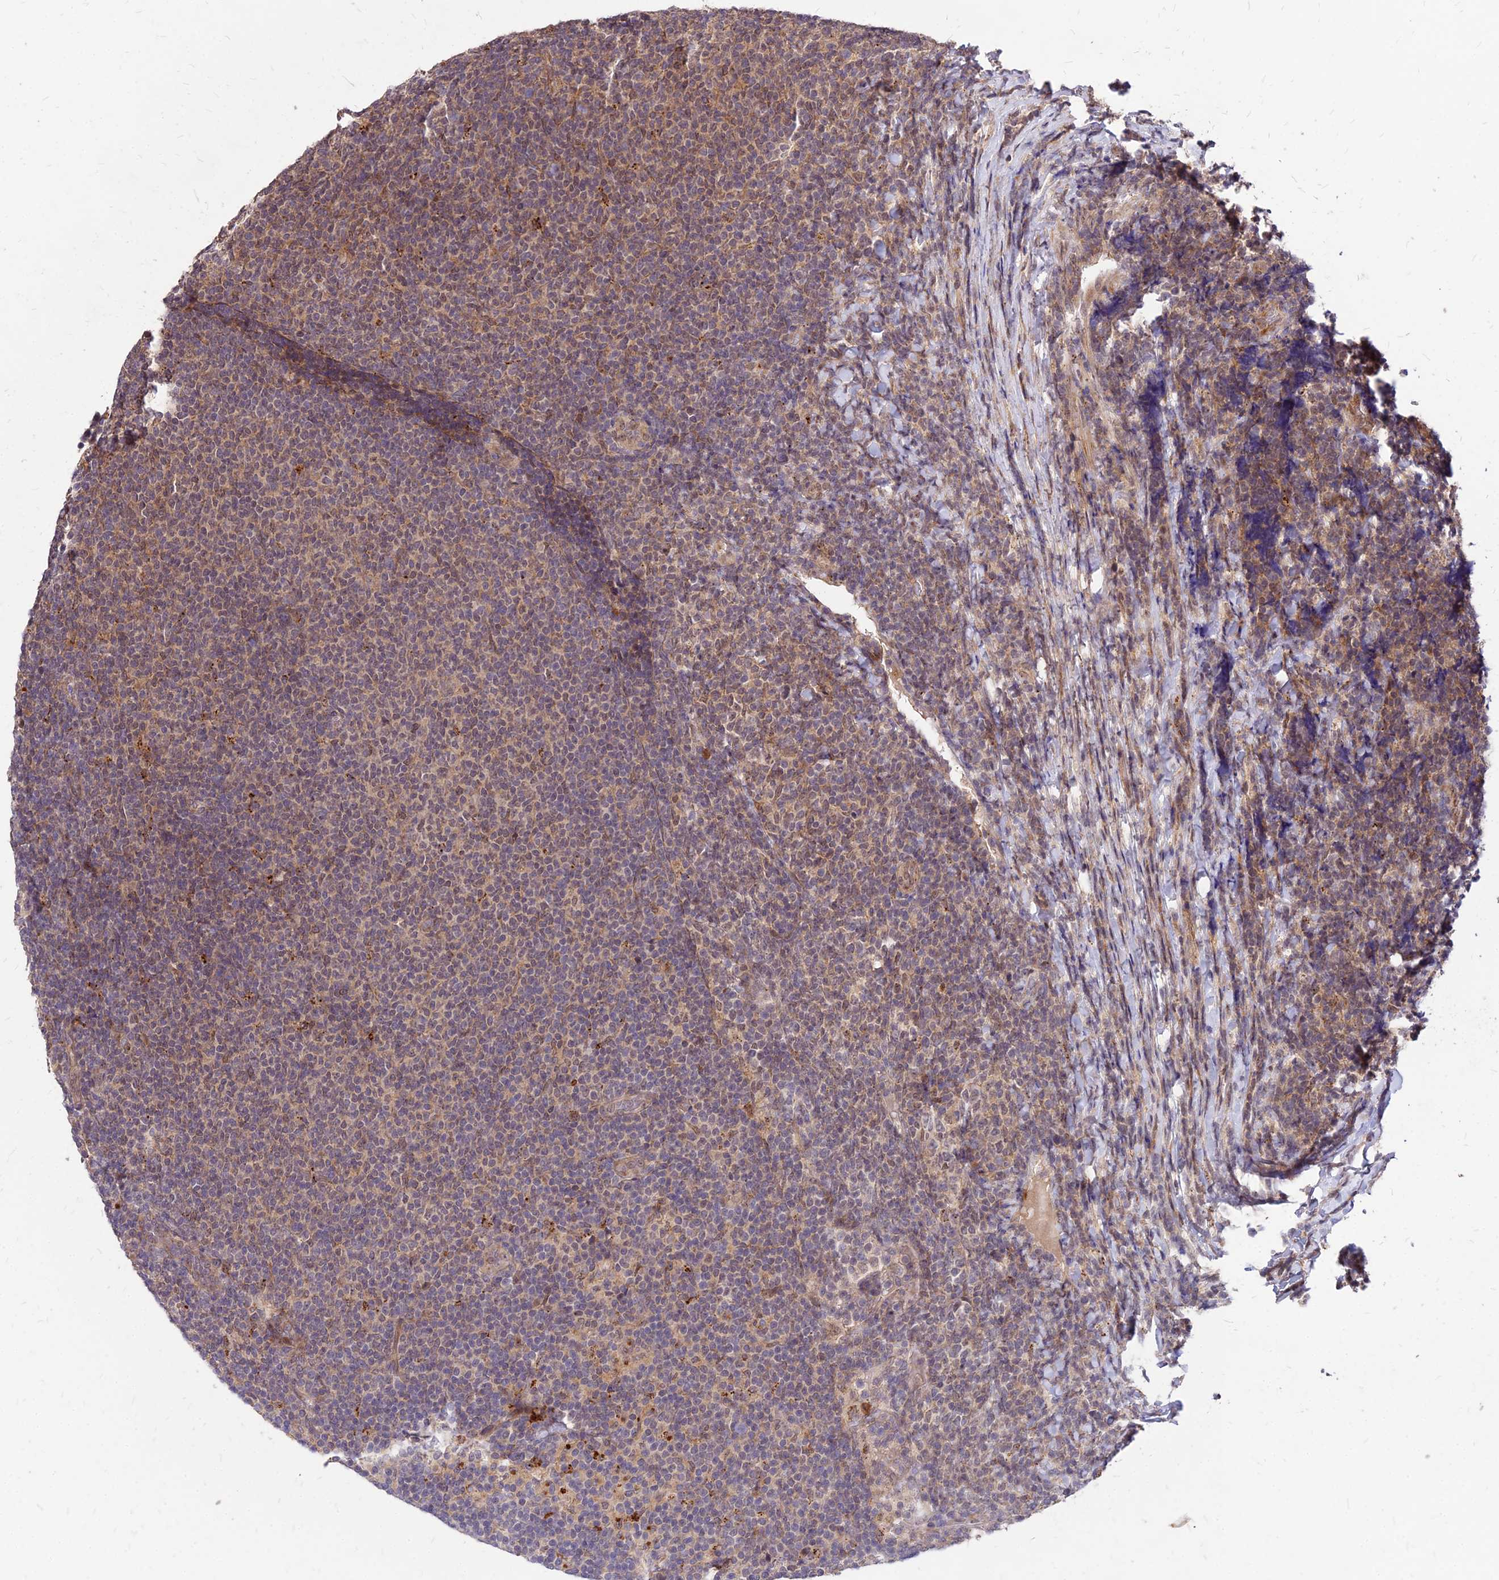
{"staining": {"intensity": "weak", "quantity": "25%-75%", "location": "cytoplasmic/membranous,nuclear"}, "tissue": "lymphoma", "cell_type": "Tumor cells", "image_type": "cancer", "snomed": [{"axis": "morphology", "description": "Malignant lymphoma, non-Hodgkin's type, Low grade"}, {"axis": "topography", "description": "Lymph node"}], "caption": "Immunohistochemical staining of malignant lymphoma, non-Hodgkin's type (low-grade) shows low levels of weak cytoplasmic/membranous and nuclear staining in approximately 25%-75% of tumor cells. The staining is performed using DAB (3,3'-diaminobenzidine) brown chromogen to label protein expression. The nuclei are counter-stained blue using hematoxylin.", "gene": "APBA3", "patient": {"sex": "male", "age": 66}}